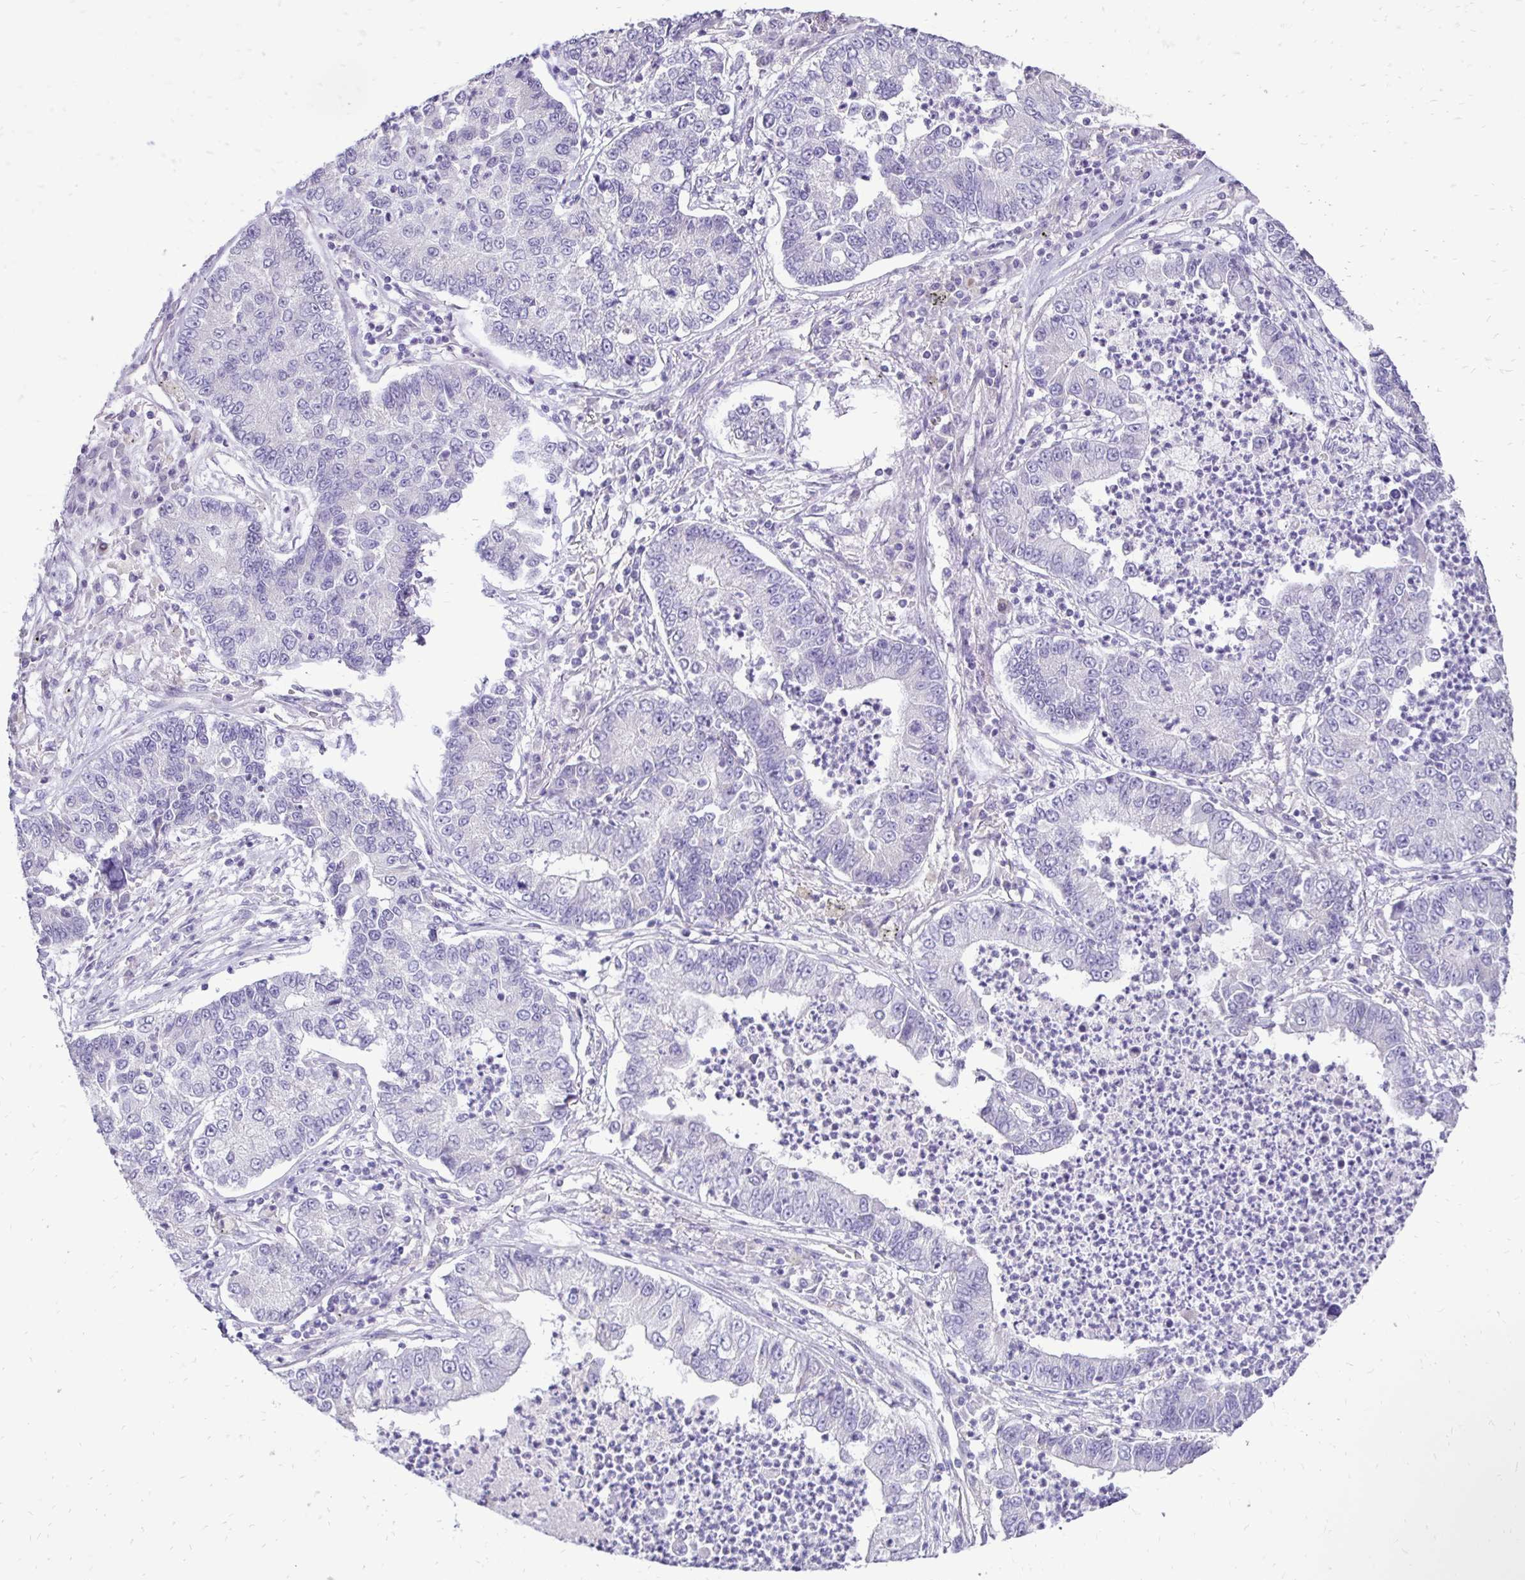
{"staining": {"intensity": "negative", "quantity": "none", "location": "none"}, "tissue": "lung cancer", "cell_type": "Tumor cells", "image_type": "cancer", "snomed": [{"axis": "morphology", "description": "Adenocarcinoma, NOS"}, {"axis": "topography", "description": "Lung"}], "caption": "Human lung adenocarcinoma stained for a protein using immunohistochemistry (IHC) exhibits no expression in tumor cells.", "gene": "GAS2", "patient": {"sex": "female", "age": 57}}